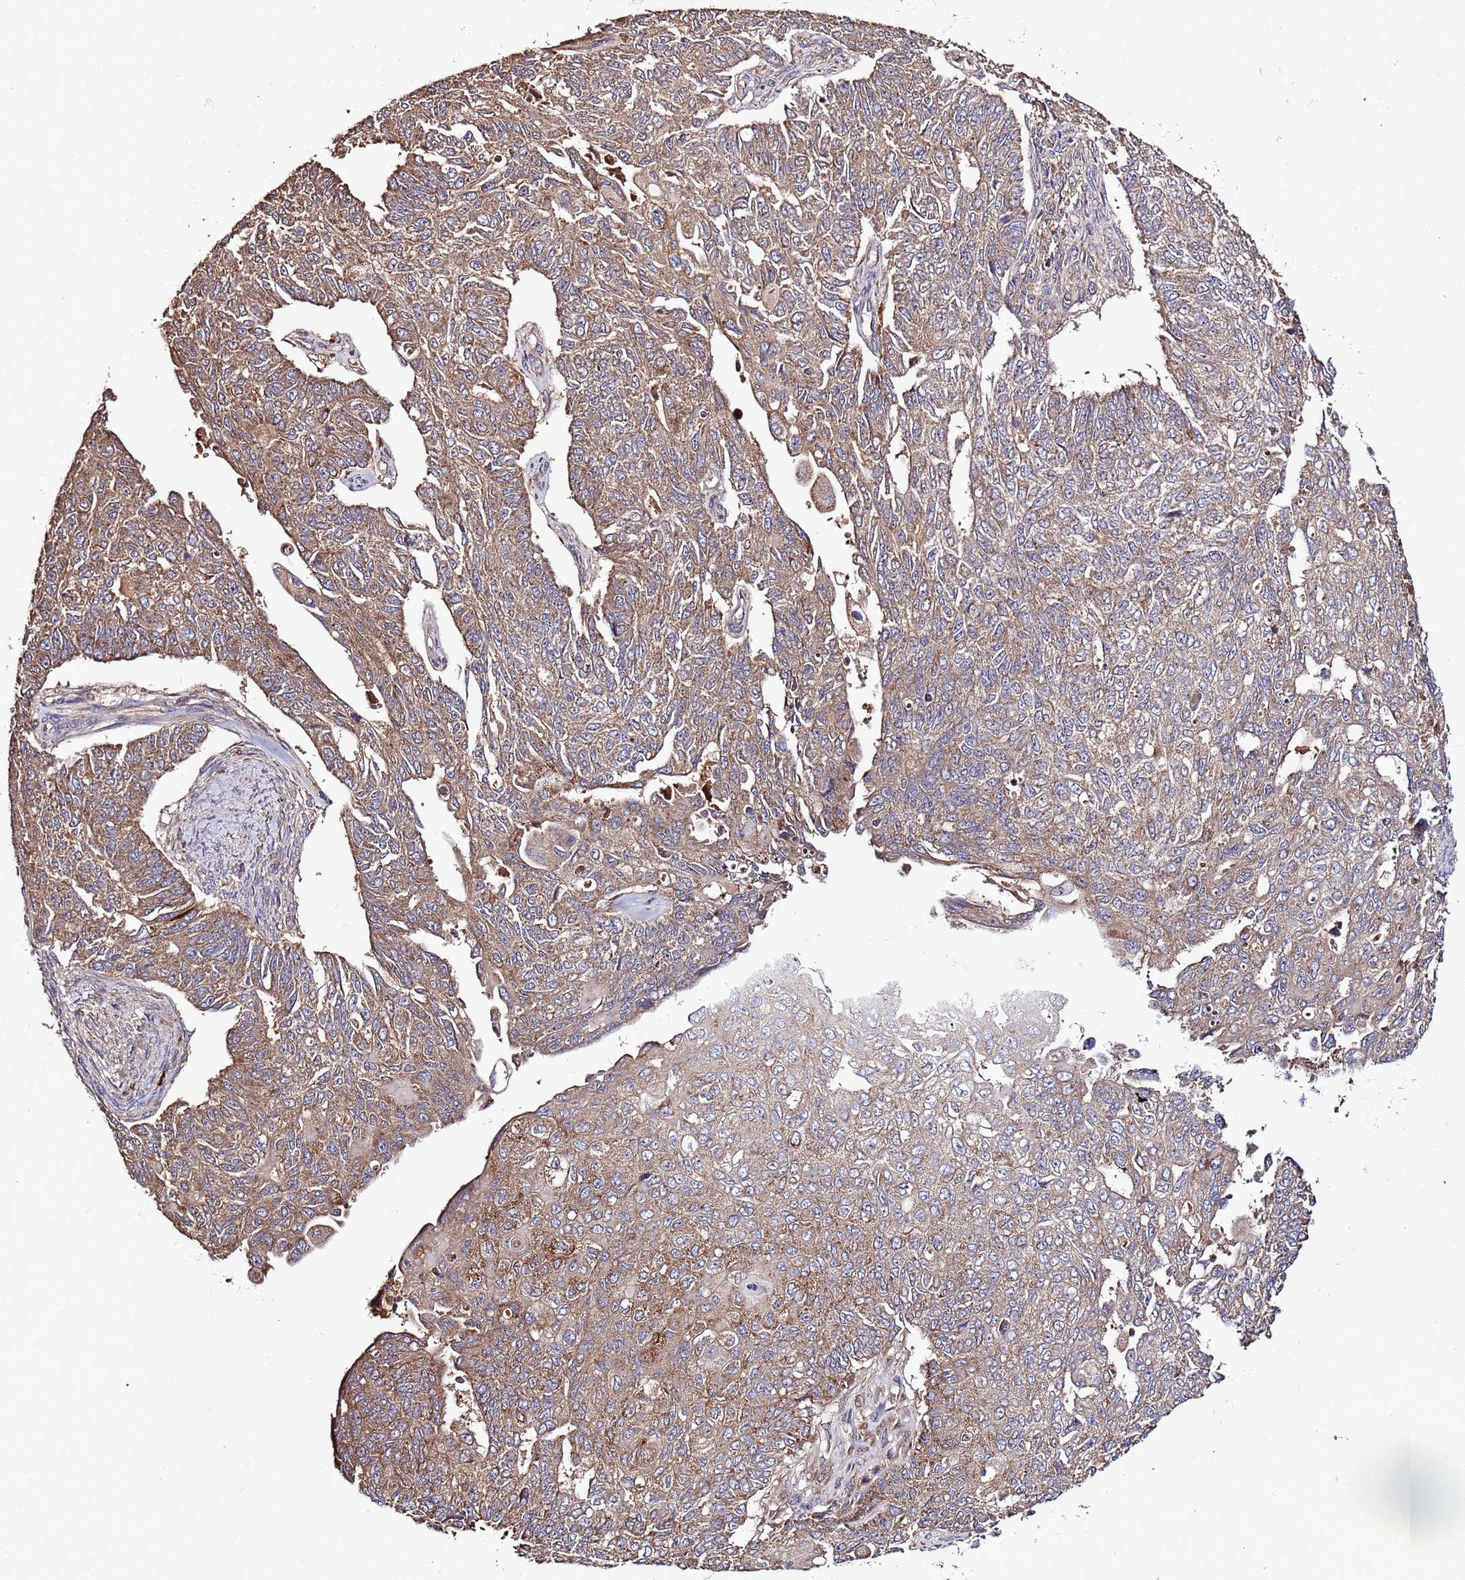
{"staining": {"intensity": "moderate", "quantity": ">75%", "location": "cytoplasmic/membranous"}, "tissue": "endometrial cancer", "cell_type": "Tumor cells", "image_type": "cancer", "snomed": [{"axis": "morphology", "description": "Adenocarcinoma, NOS"}, {"axis": "topography", "description": "Endometrium"}], "caption": "DAB (3,3'-diaminobenzidine) immunohistochemical staining of human adenocarcinoma (endometrial) demonstrates moderate cytoplasmic/membranous protein staining in approximately >75% of tumor cells.", "gene": "RPS15A", "patient": {"sex": "female", "age": 32}}